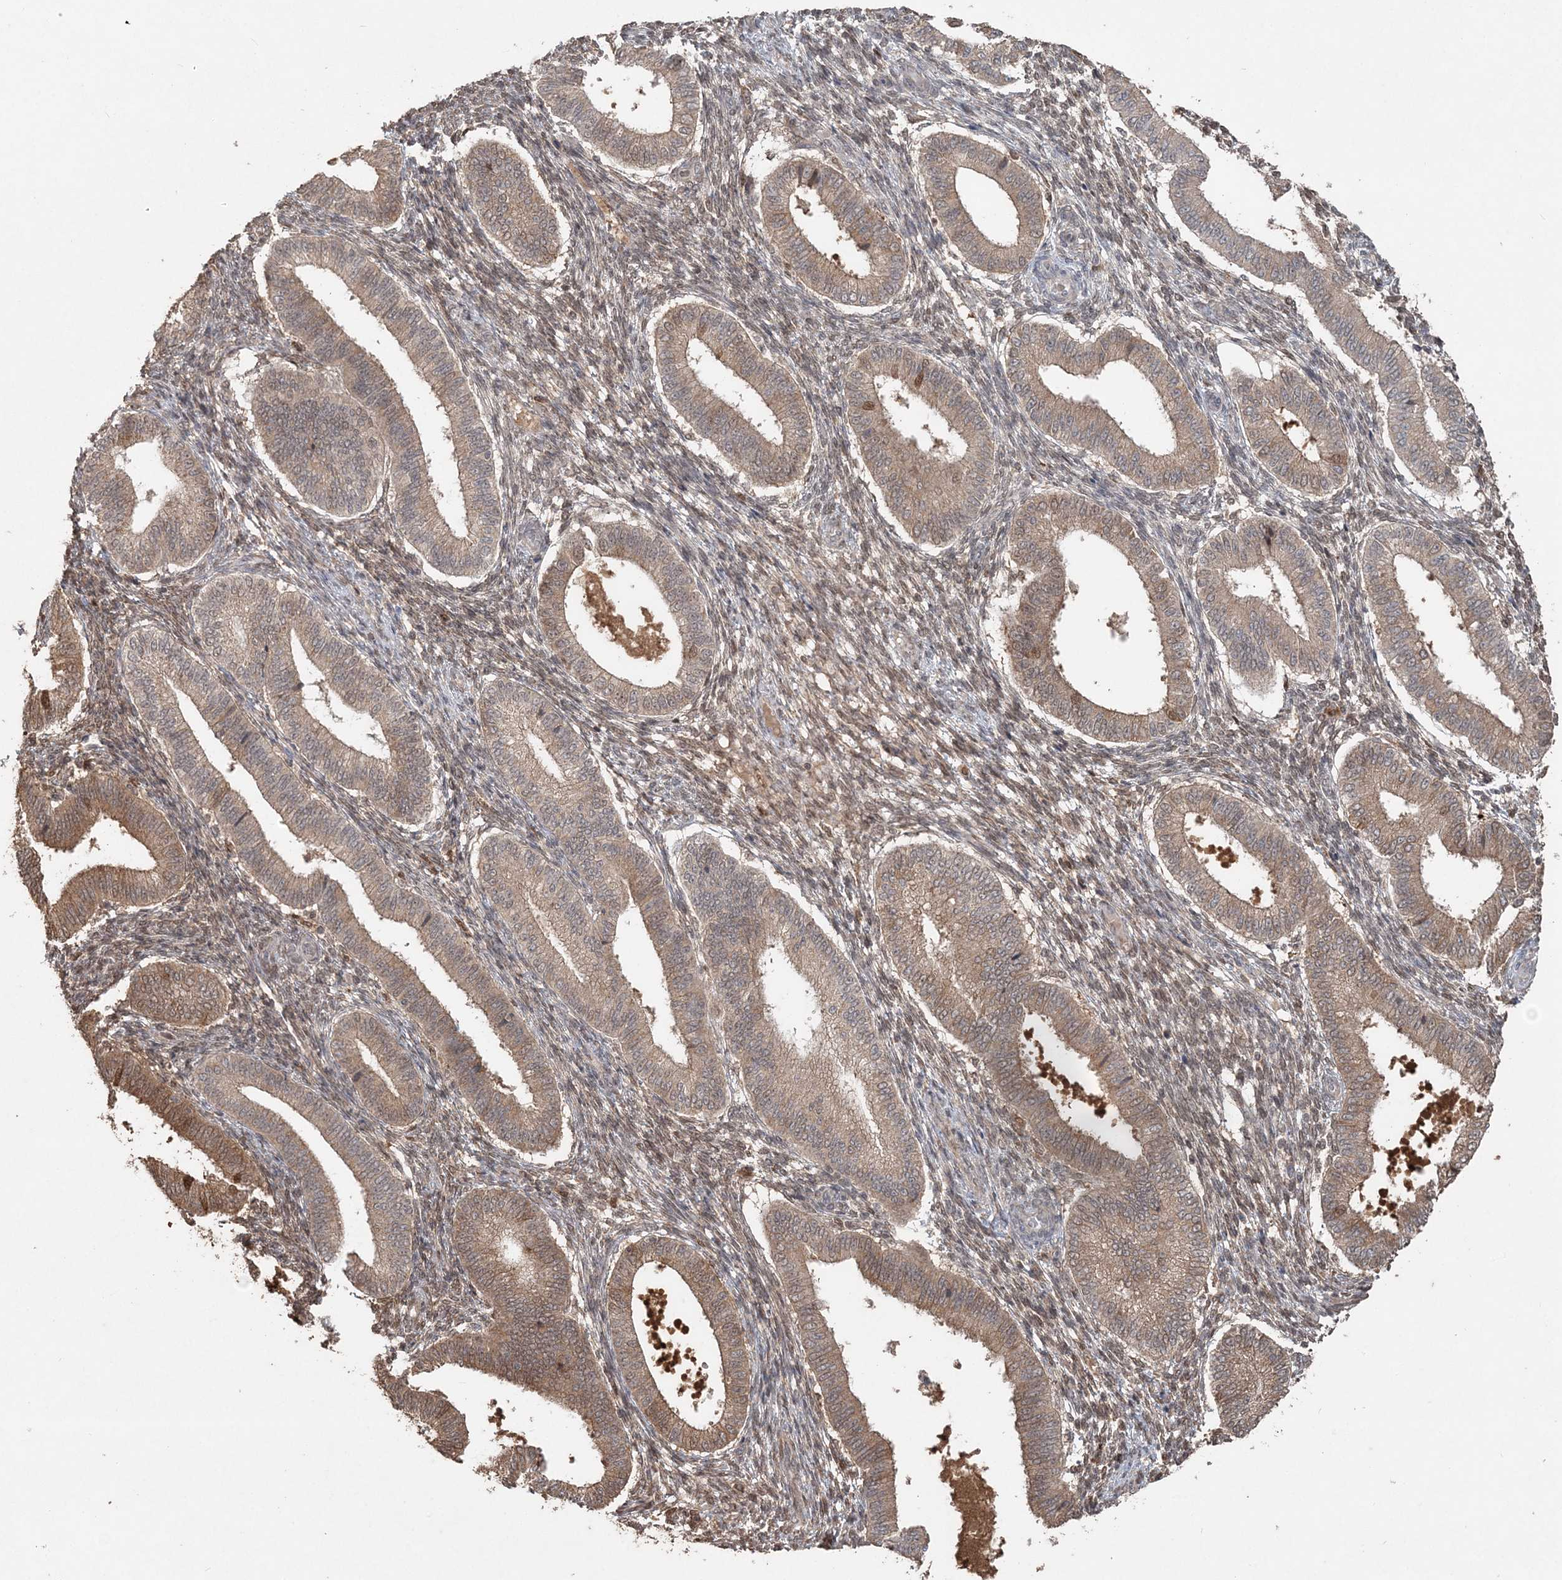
{"staining": {"intensity": "weak", "quantity": "25%-75%", "location": "cytoplasmic/membranous,nuclear"}, "tissue": "endometrium", "cell_type": "Cells in endometrial stroma", "image_type": "normal", "snomed": [{"axis": "morphology", "description": "Normal tissue, NOS"}, {"axis": "topography", "description": "Endometrium"}], "caption": "This is an image of immunohistochemistry (IHC) staining of normal endometrium, which shows weak positivity in the cytoplasmic/membranous,nuclear of cells in endometrial stroma.", "gene": "SLU7", "patient": {"sex": "female", "age": 39}}